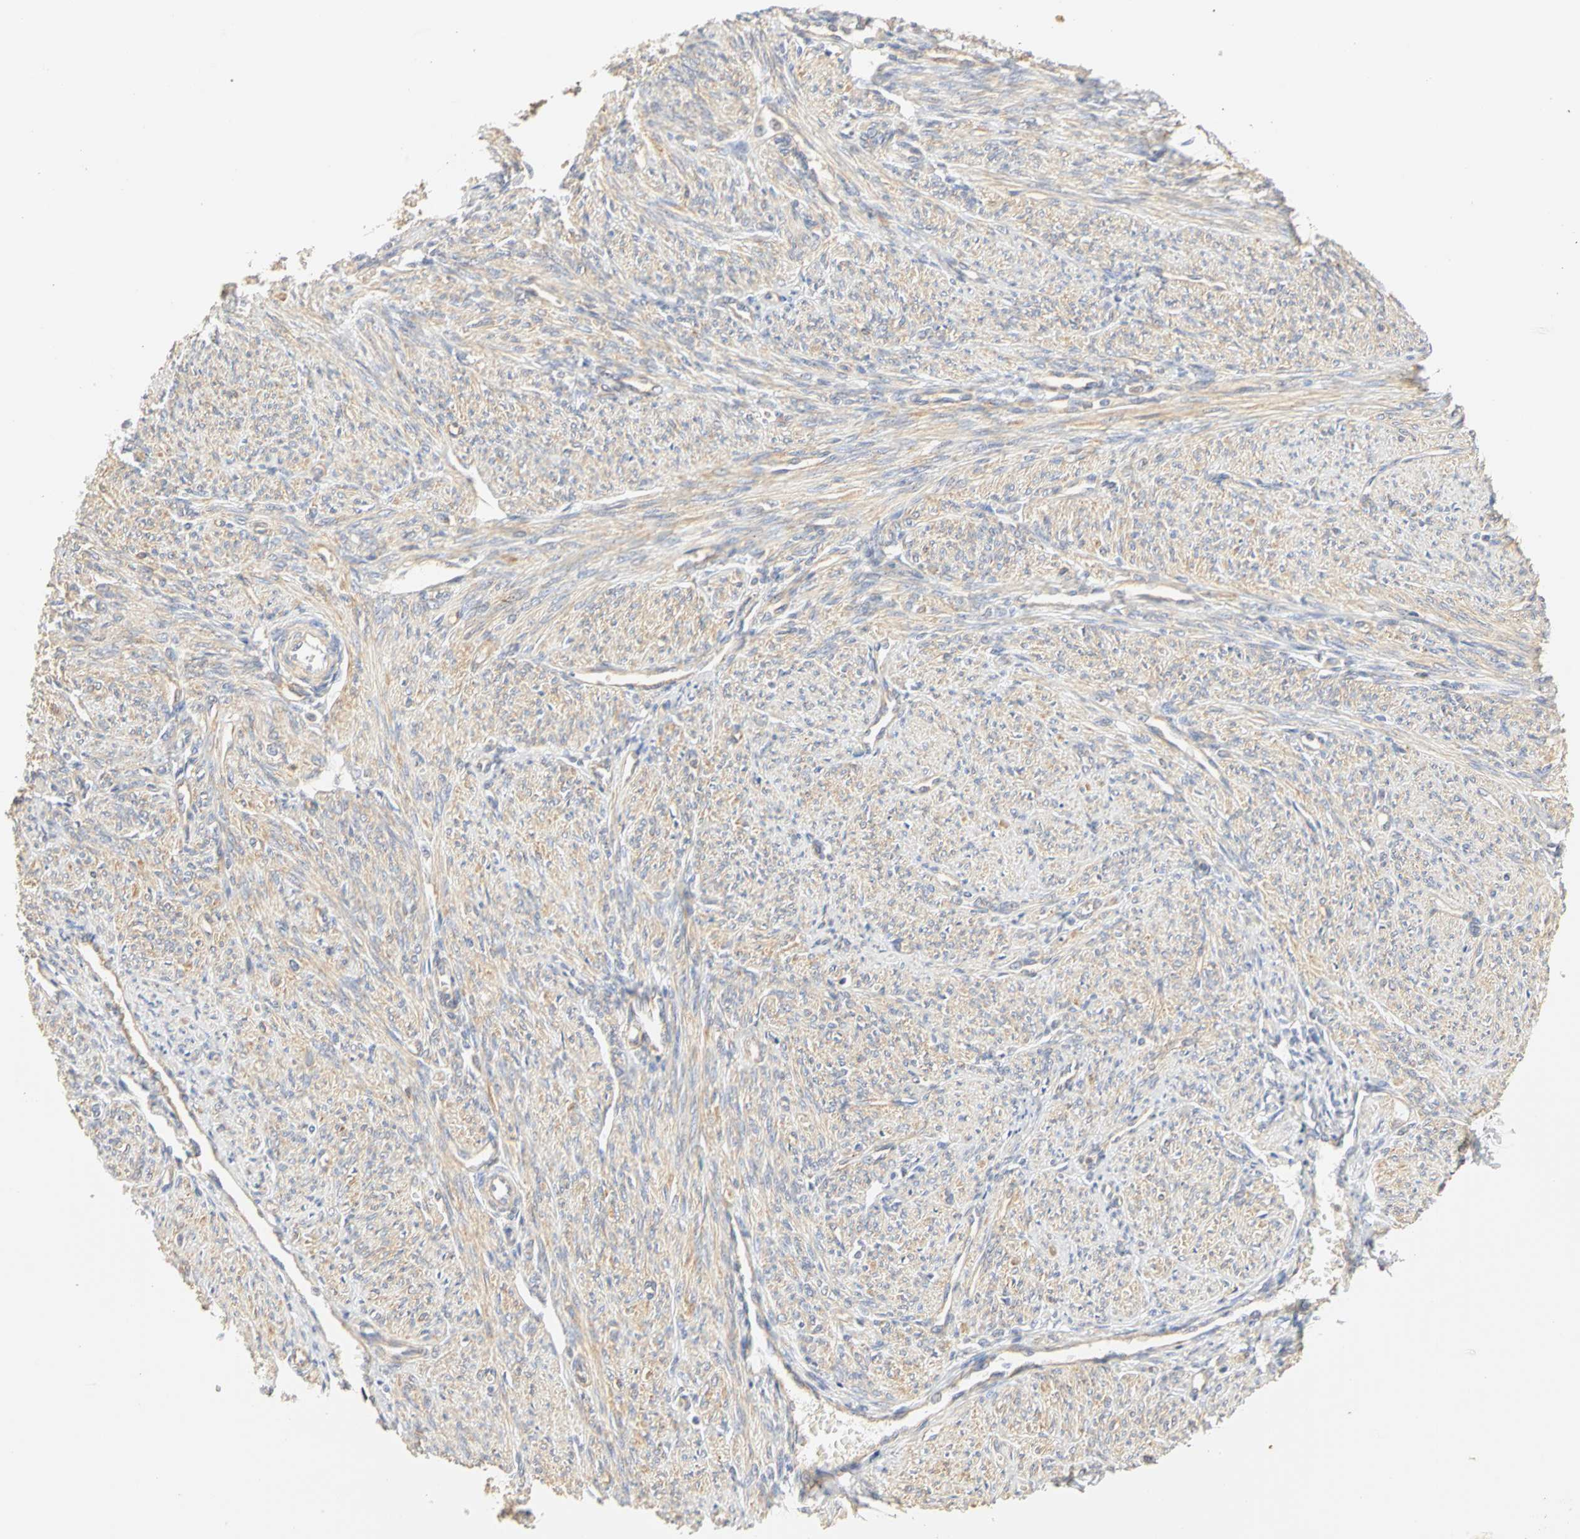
{"staining": {"intensity": "weak", "quantity": ">75%", "location": "cytoplasmic/membranous"}, "tissue": "smooth muscle", "cell_type": "Smooth muscle cells", "image_type": "normal", "snomed": [{"axis": "morphology", "description": "Normal tissue, NOS"}, {"axis": "topography", "description": "Smooth muscle"}], "caption": "Immunohistochemical staining of unremarkable smooth muscle exhibits weak cytoplasmic/membranous protein positivity in approximately >75% of smooth muscle cells. (Brightfield microscopy of DAB IHC at high magnification).", "gene": "GNRH2", "patient": {"sex": "female", "age": 65}}